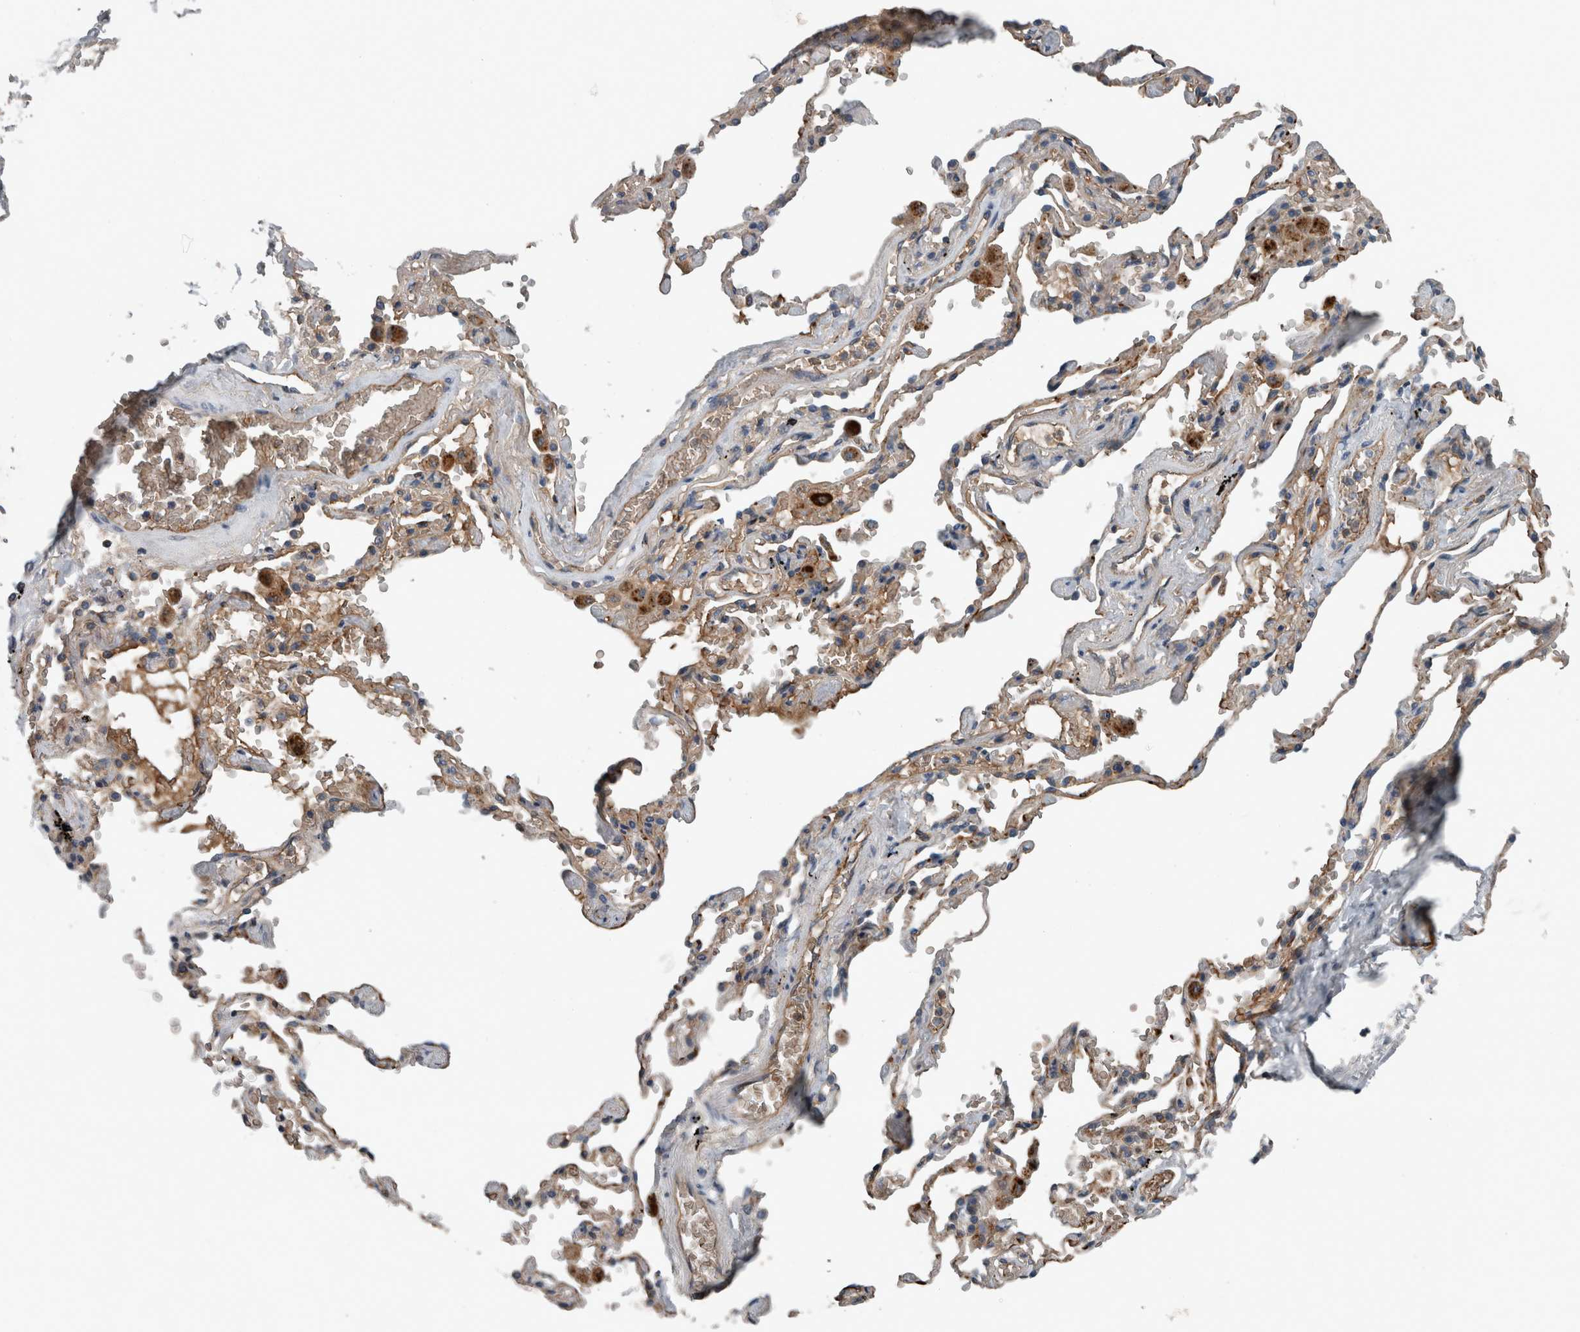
{"staining": {"intensity": "moderate", "quantity": "25%-75%", "location": "cytoplasmic/membranous"}, "tissue": "adipose tissue", "cell_type": "Adipocytes", "image_type": "normal", "snomed": [{"axis": "morphology", "description": "Normal tissue, NOS"}, {"axis": "topography", "description": "Cartilage tissue"}, {"axis": "topography", "description": "Lung"}], "caption": "A brown stain shows moderate cytoplasmic/membranous positivity of a protein in adipocytes of normal adipose tissue.", "gene": "GLT8D2", "patient": {"sex": "female", "age": 77}}